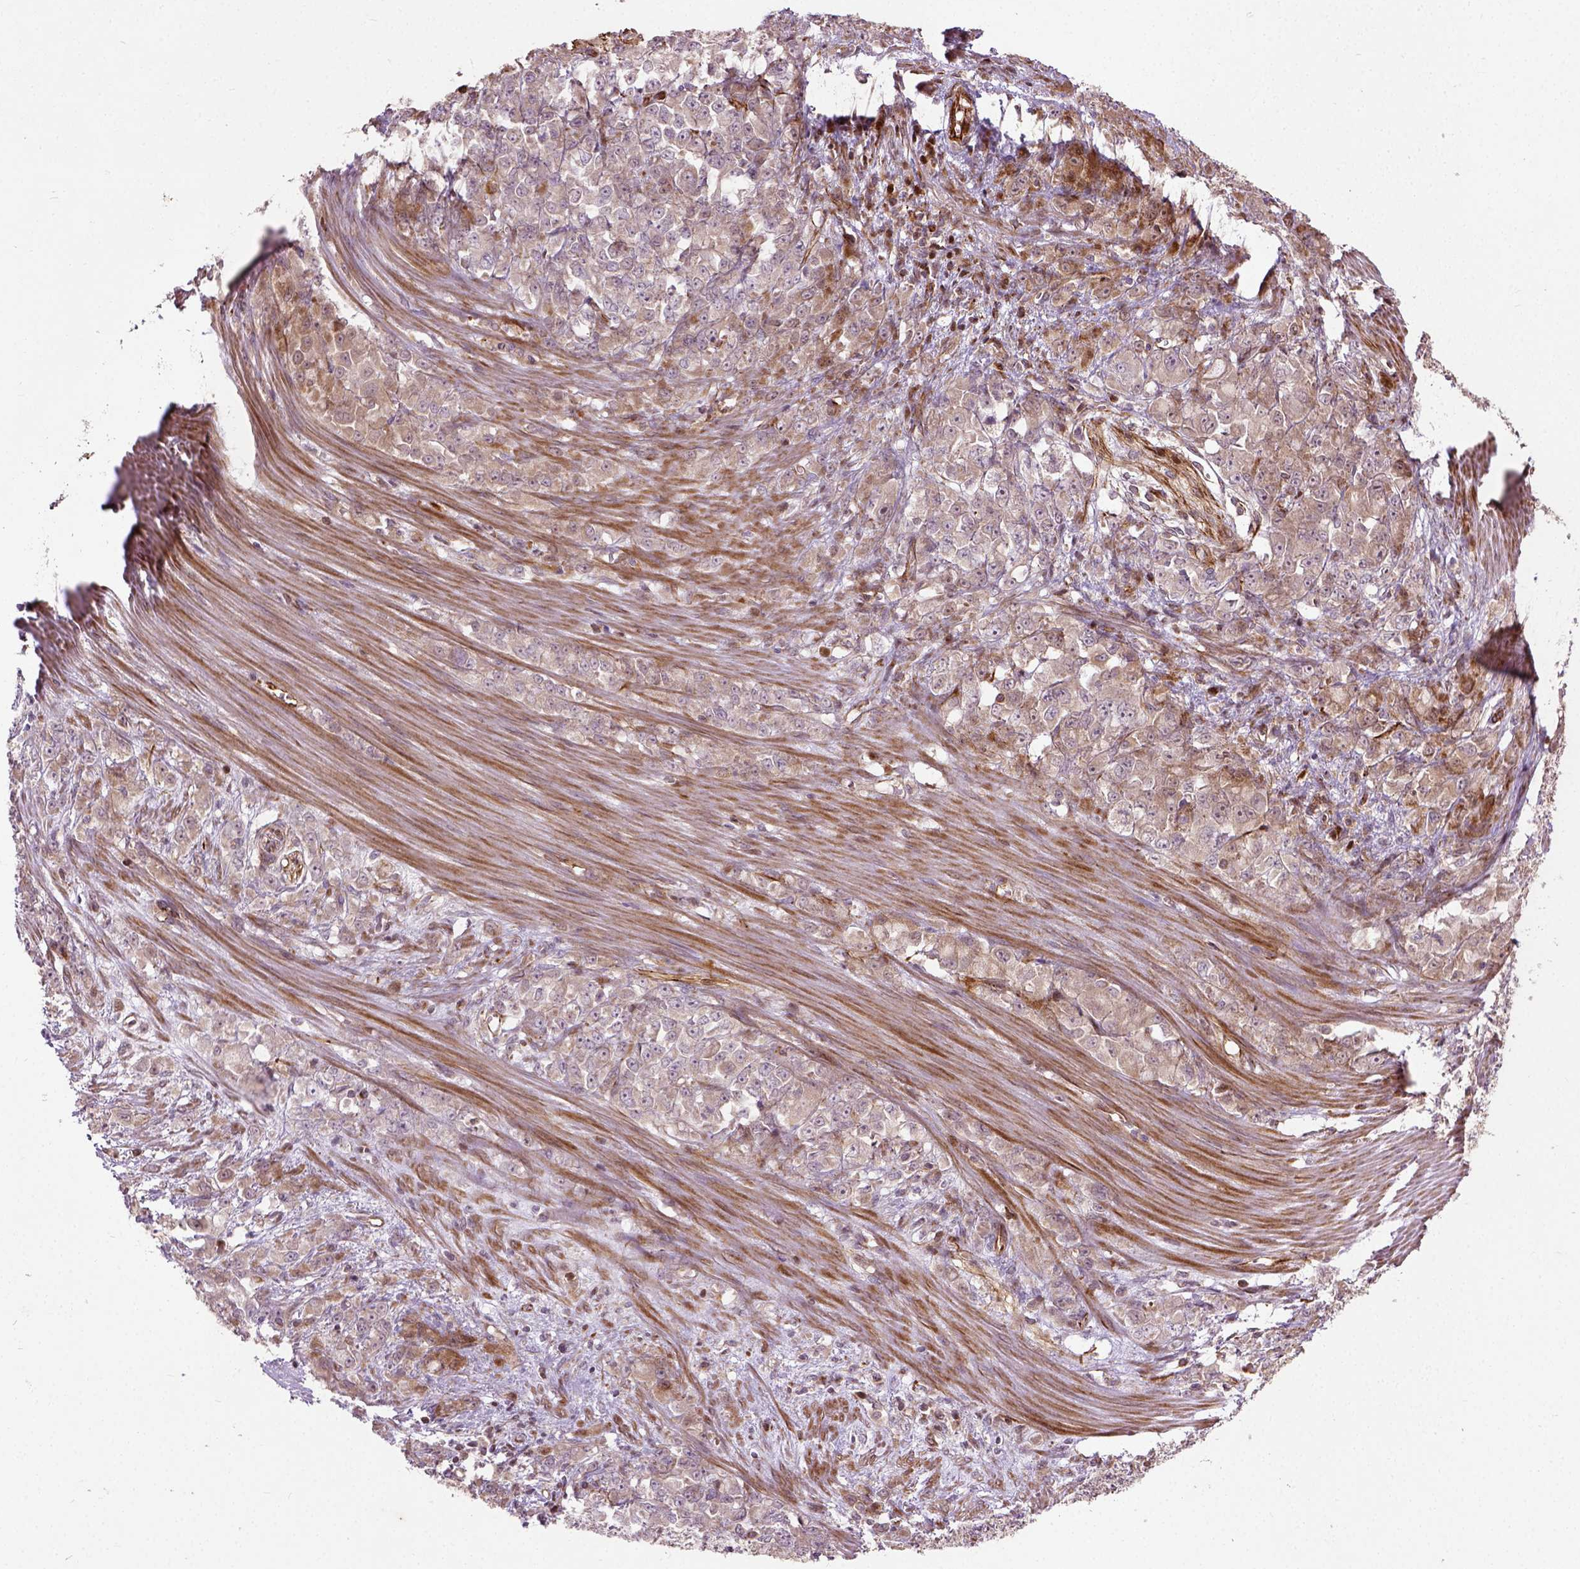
{"staining": {"intensity": "weak", "quantity": ">75%", "location": "cytoplasmic/membranous"}, "tissue": "stomach cancer", "cell_type": "Tumor cells", "image_type": "cancer", "snomed": [{"axis": "morphology", "description": "Adenocarcinoma, NOS"}, {"axis": "topography", "description": "Stomach"}], "caption": "Protein staining exhibits weak cytoplasmic/membranous positivity in approximately >75% of tumor cells in adenocarcinoma (stomach). The staining was performed using DAB (3,3'-diaminobenzidine) to visualize the protein expression in brown, while the nuclei were stained in blue with hematoxylin (Magnification: 20x).", "gene": "PKP3", "patient": {"sex": "female", "age": 76}}